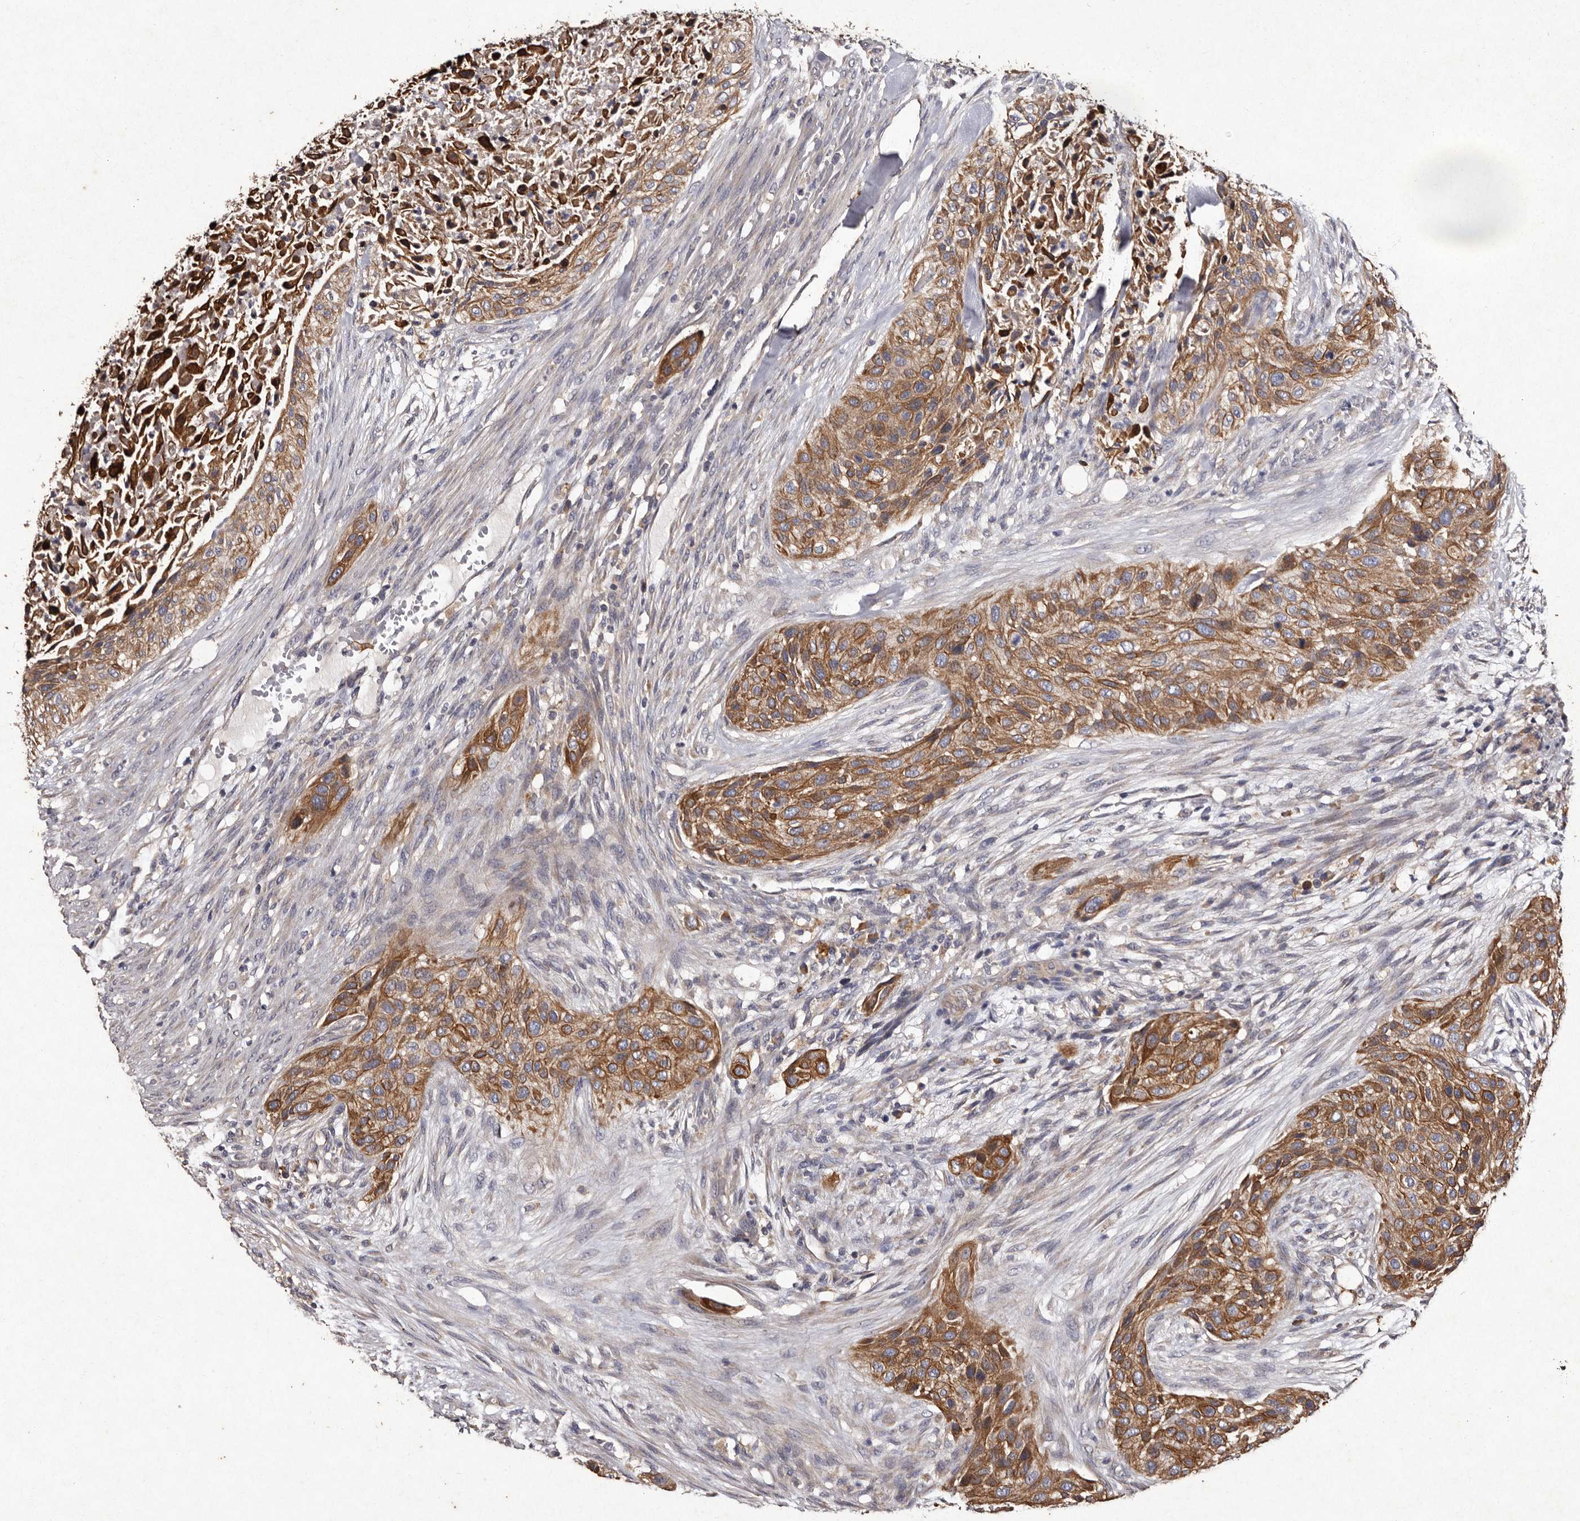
{"staining": {"intensity": "moderate", "quantity": ">75%", "location": "cytoplasmic/membranous"}, "tissue": "urothelial cancer", "cell_type": "Tumor cells", "image_type": "cancer", "snomed": [{"axis": "morphology", "description": "Urothelial carcinoma, High grade"}, {"axis": "topography", "description": "Urinary bladder"}], "caption": "Moderate cytoplasmic/membranous staining for a protein is identified in approximately >75% of tumor cells of urothelial cancer using IHC.", "gene": "TFB1M", "patient": {"sex": "male", "age": 35}}